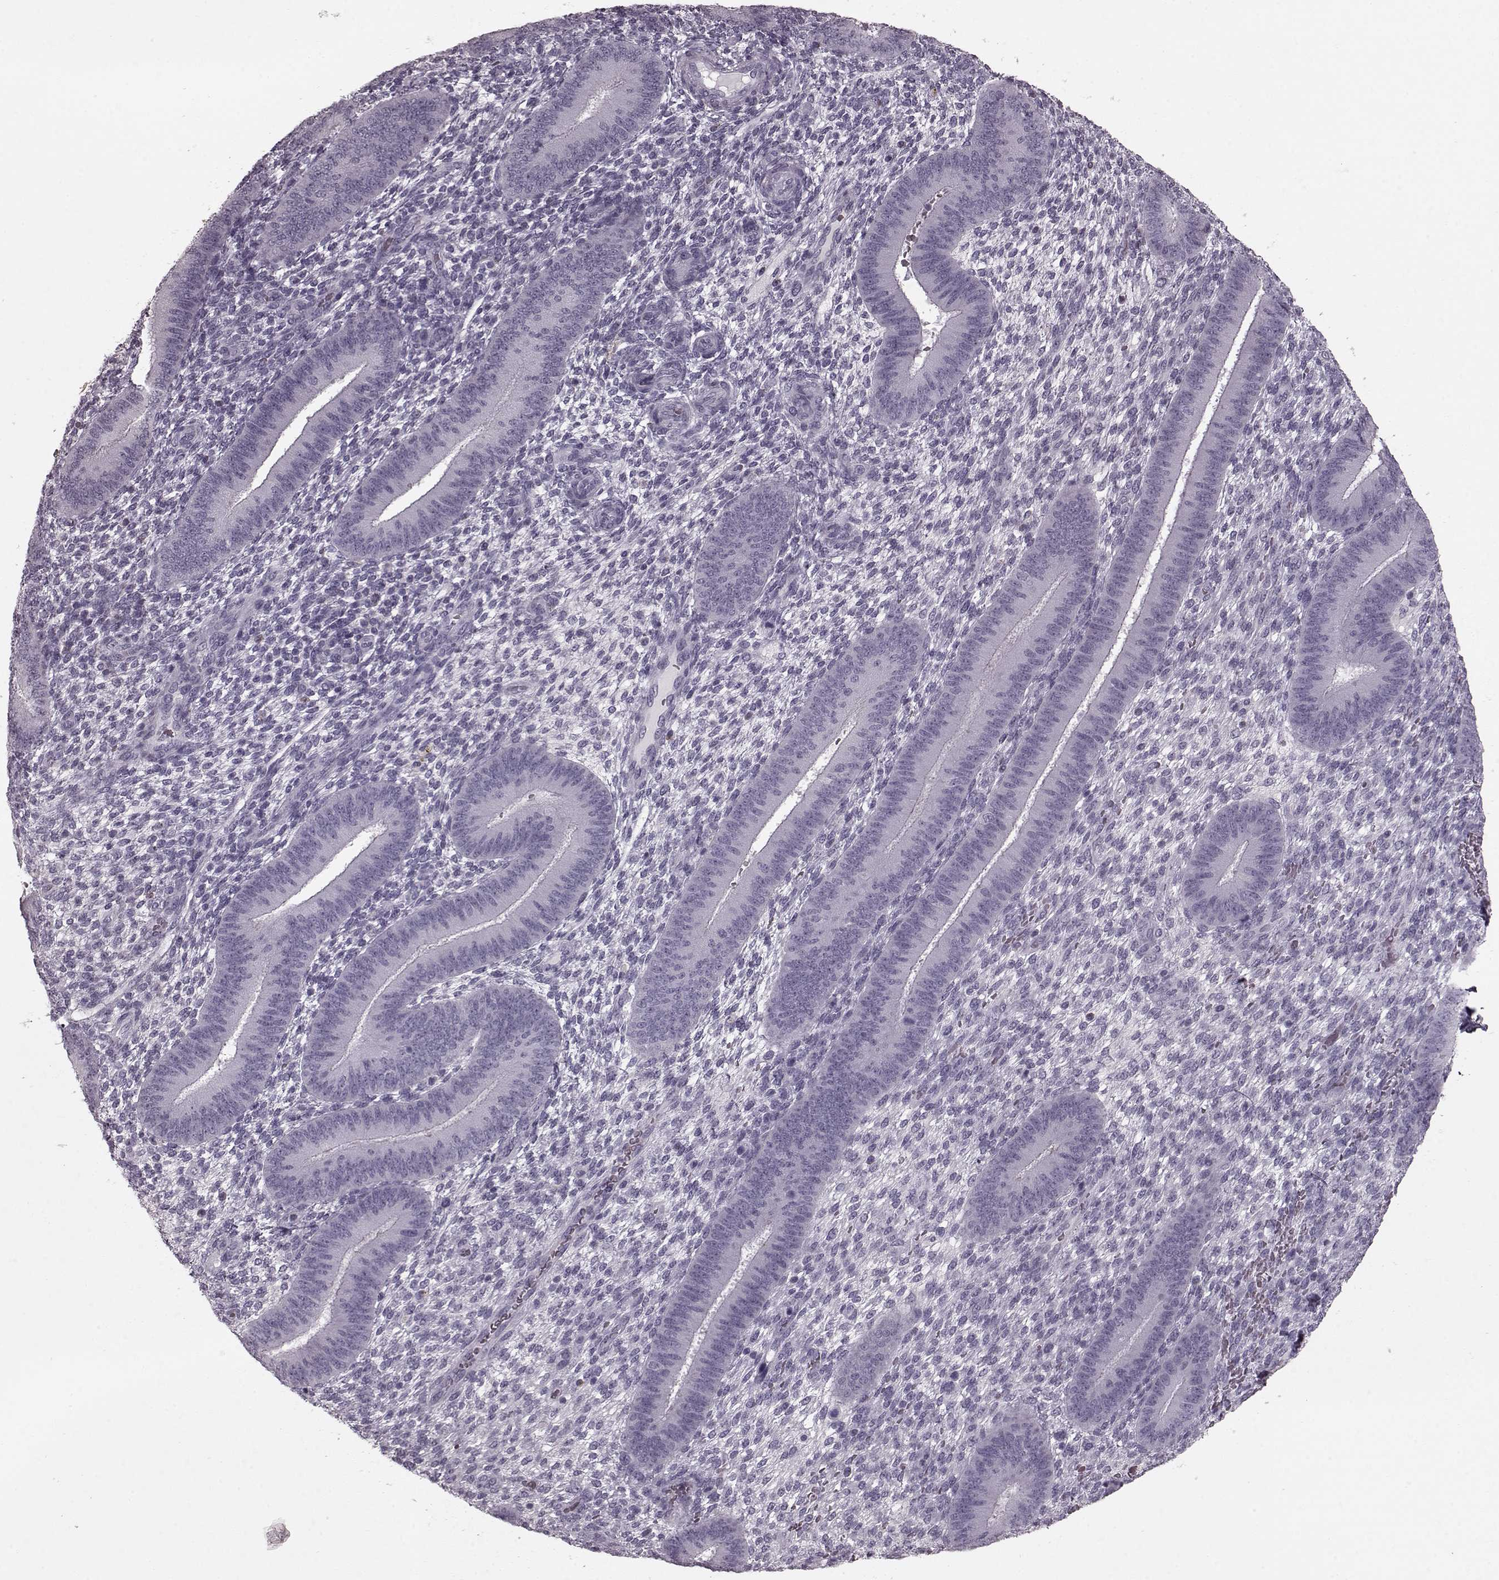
{"staining": {"intensity": "negative", "quantity": "none", "location": "none"}, "tissue": "endometrium", "cell_type": "Cells in endometrial stroma", "image_type": "normal", "snomed": [{"axis": "morphology", "description": "Normal tissue, NOS"}, {"axis": "topography", "description": "Endometrium"}], "caption": "A high-resolution micrograph shows immunohistochemistry (IHC) staining of benign endometrium, which exhibits no significant staining in cells in endometrial stroma. (DAB (3,3'-diaminobenzidine) immunohistochemistry, high magnification).", "gene": "CST7", "patient": {"sex": "female", "age": 39}}